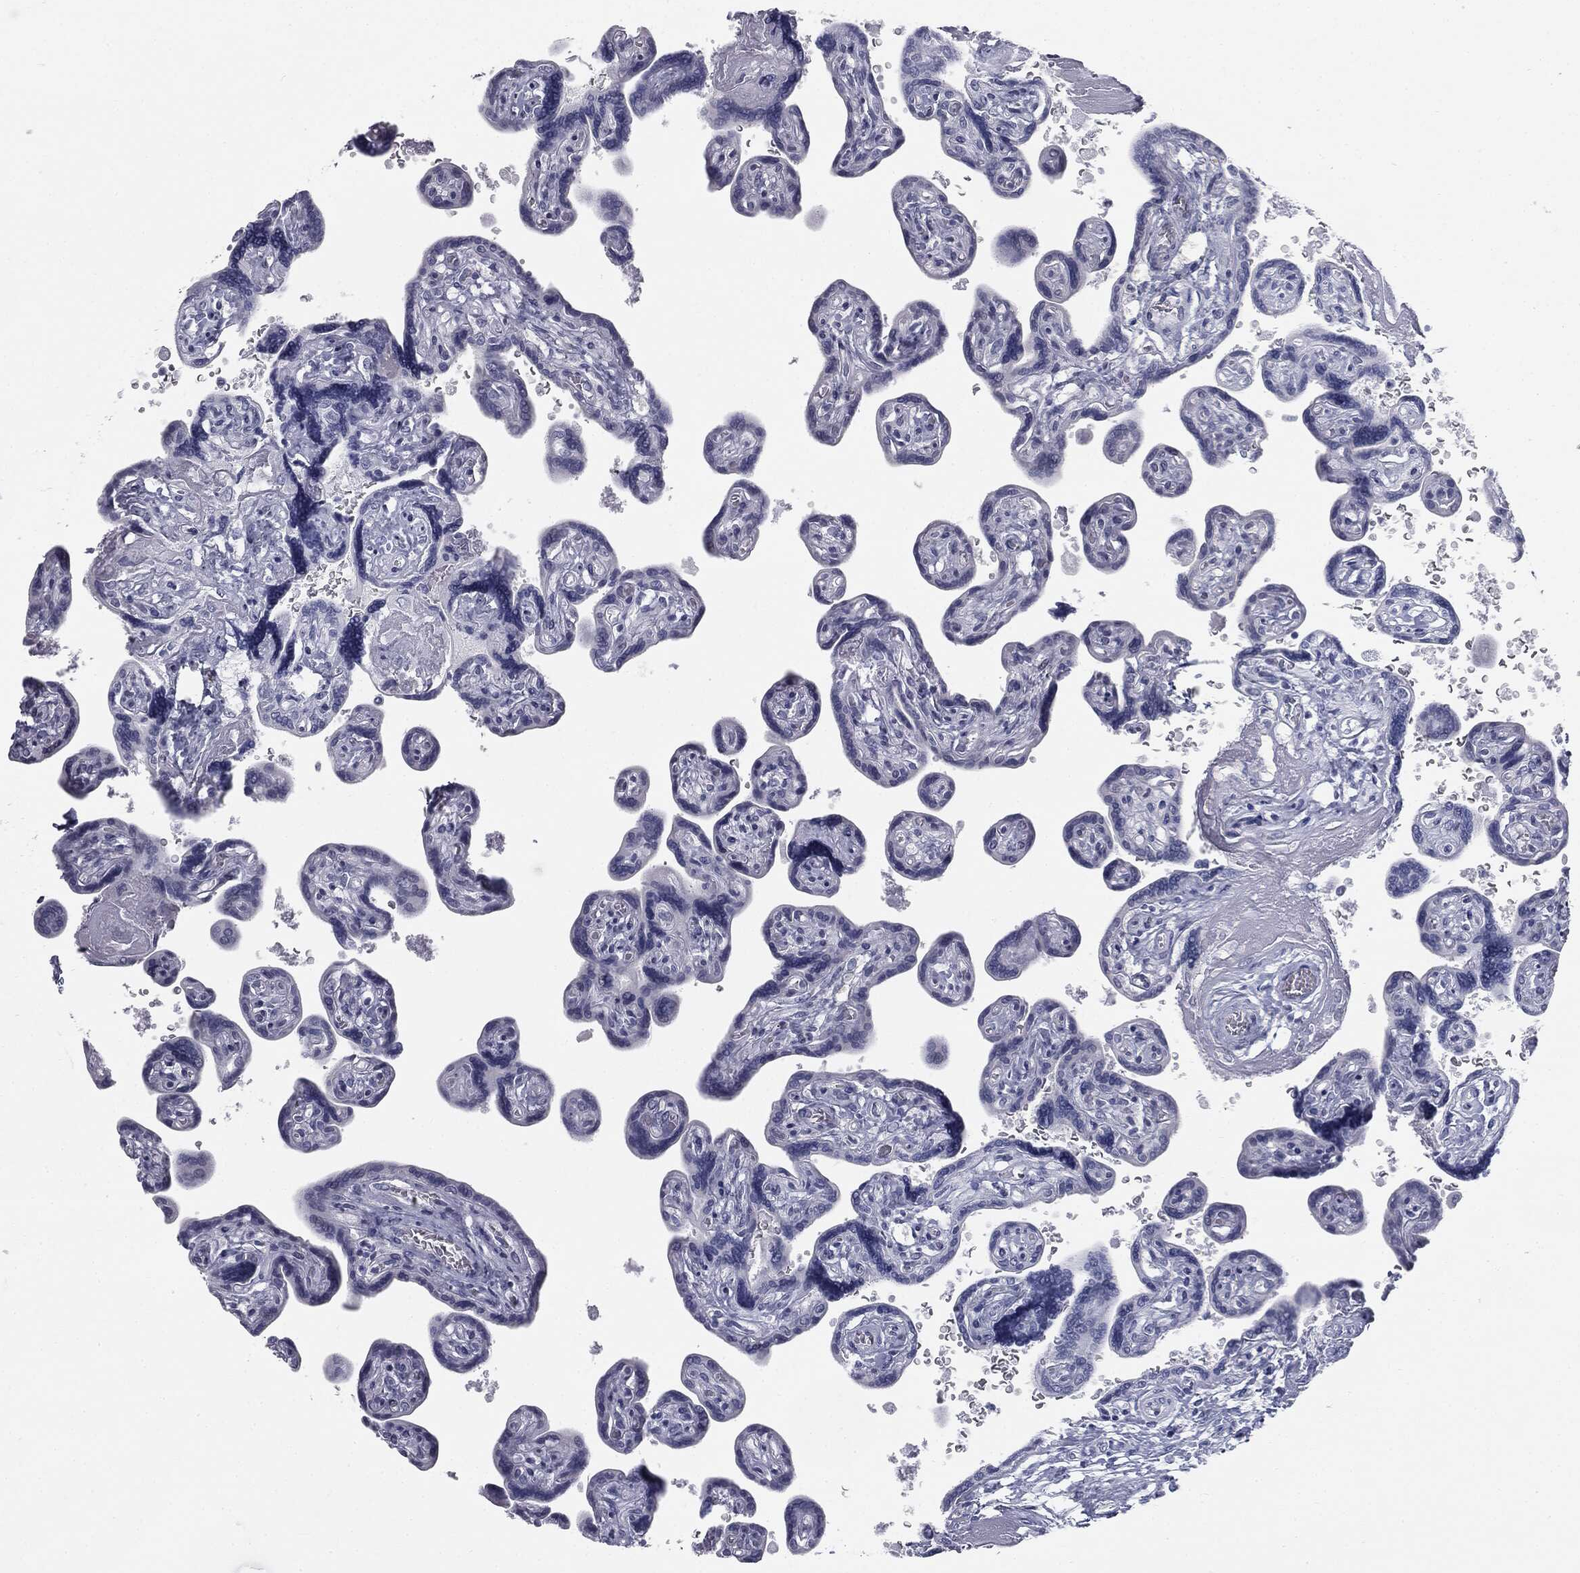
{"staining": {"intensity": "negative", "quantity": "none", "location": "none"}, "tissue": "placenta", "cell_type": "Decidual cells", "image_type": "normal", "snomed": [{"axis": "morphology", "description": "Normal tissue, NOS"}, {"axis": "topography", "description": "Placenta"}], "caption": "Immunohistochemistry histopathology image of unremarkable placenta stained for a protein (brown), which demonstrates no positivity in decidual cells.", "gene": "TPO", "patient": {"sex": "female", "age": 32}}